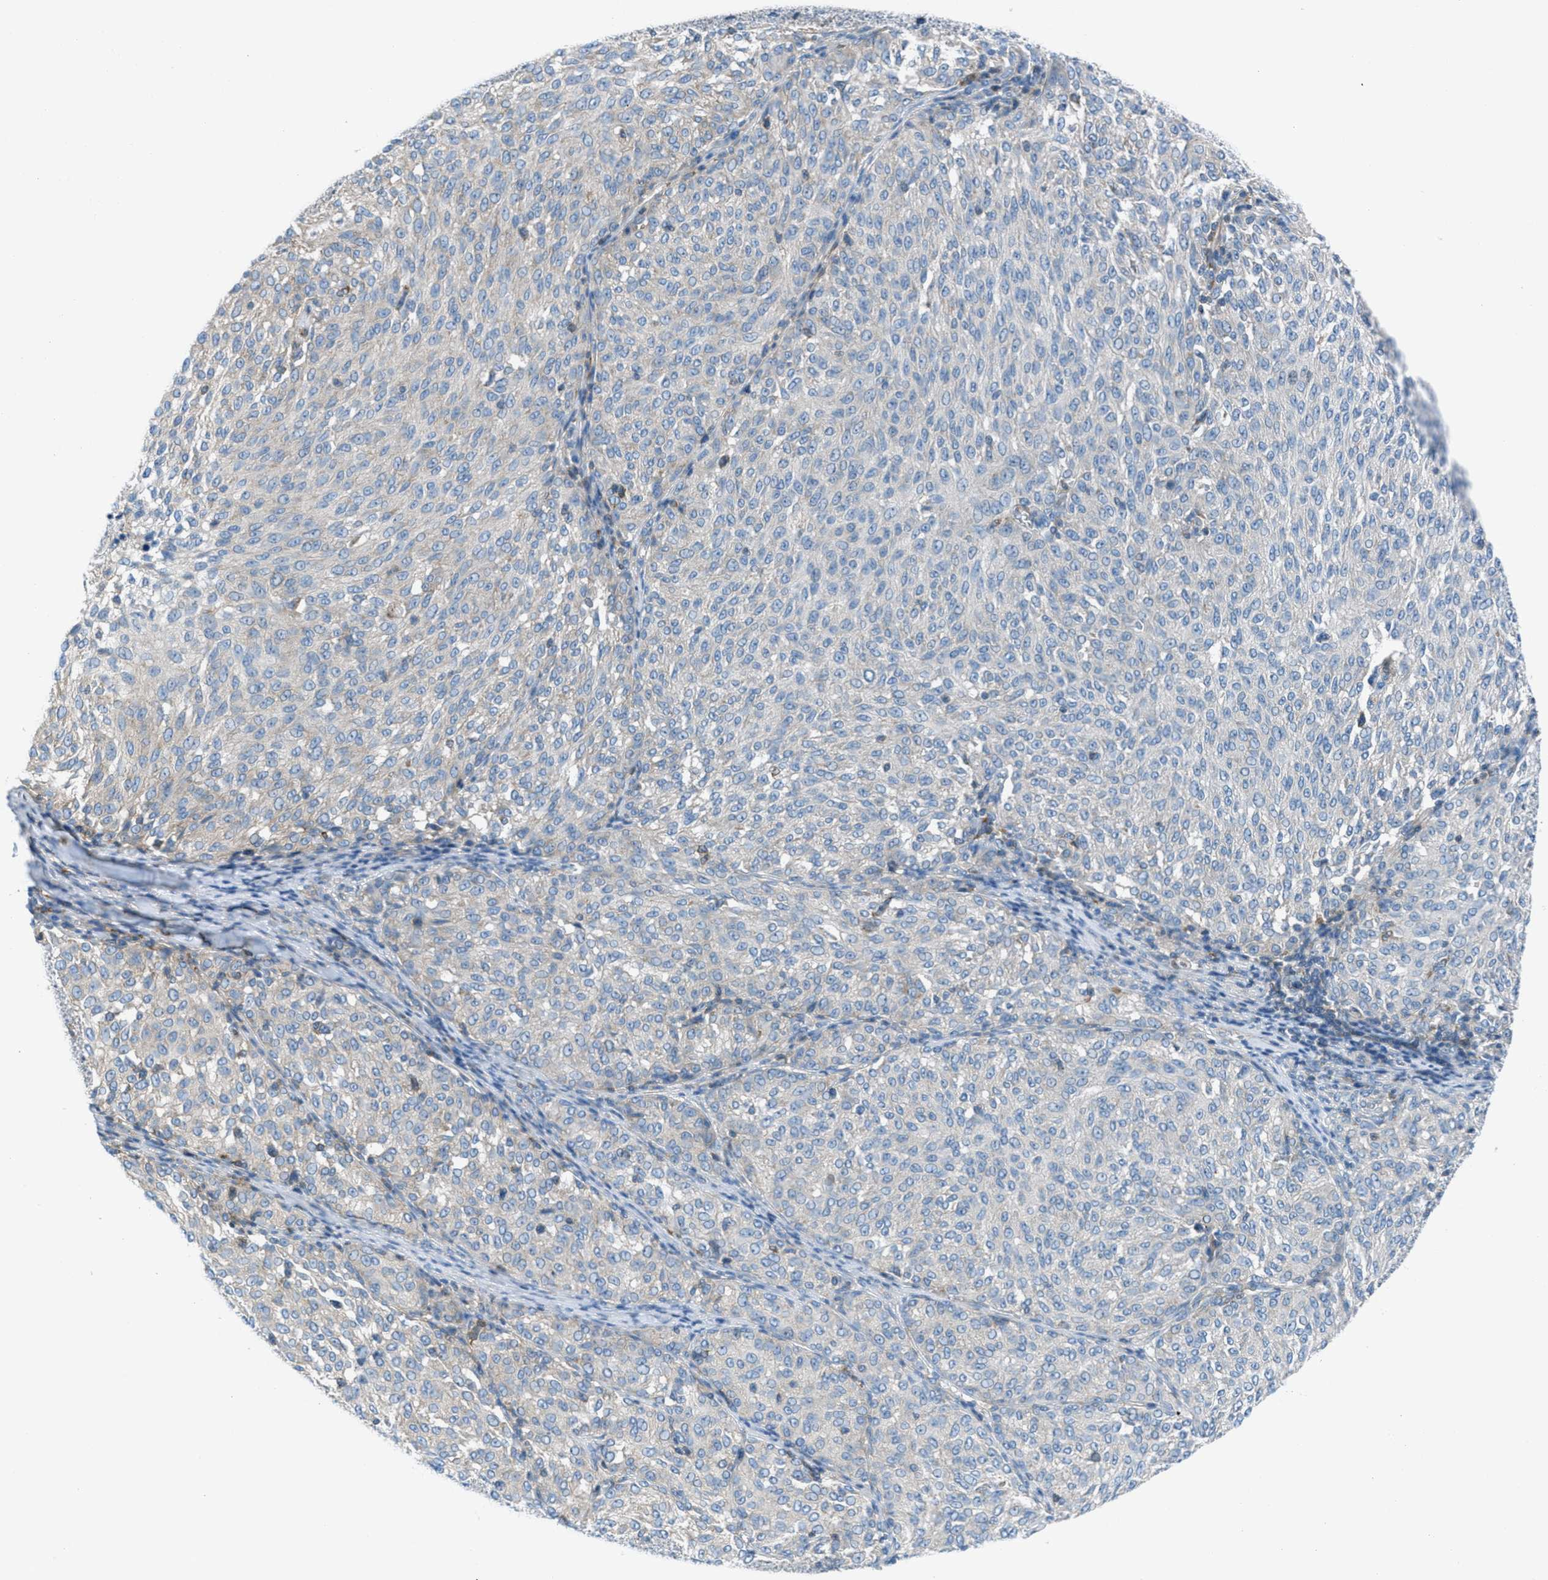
{"staining": {"intensity": "negative", "quantity": "none", "location": "none"}, "tissue": "melanoma", "cell_type": "Tumor cells", "image_type": "cancer", "snomed": [{"axis": "morphology", "description": "Malignant melanoma, NOS"}, {"axis": "topography", "description": "Skin"}], "caption": "There is no significant staining in tumor cells of melanoma. Brightfield microscopy of immunohistochemistry (IHC) stained with DAB (brown) and hematoxylin (blue), captured at high magnification.", "gene": "MAPRE2", "patient": {"sex": "female", "age": 72}}